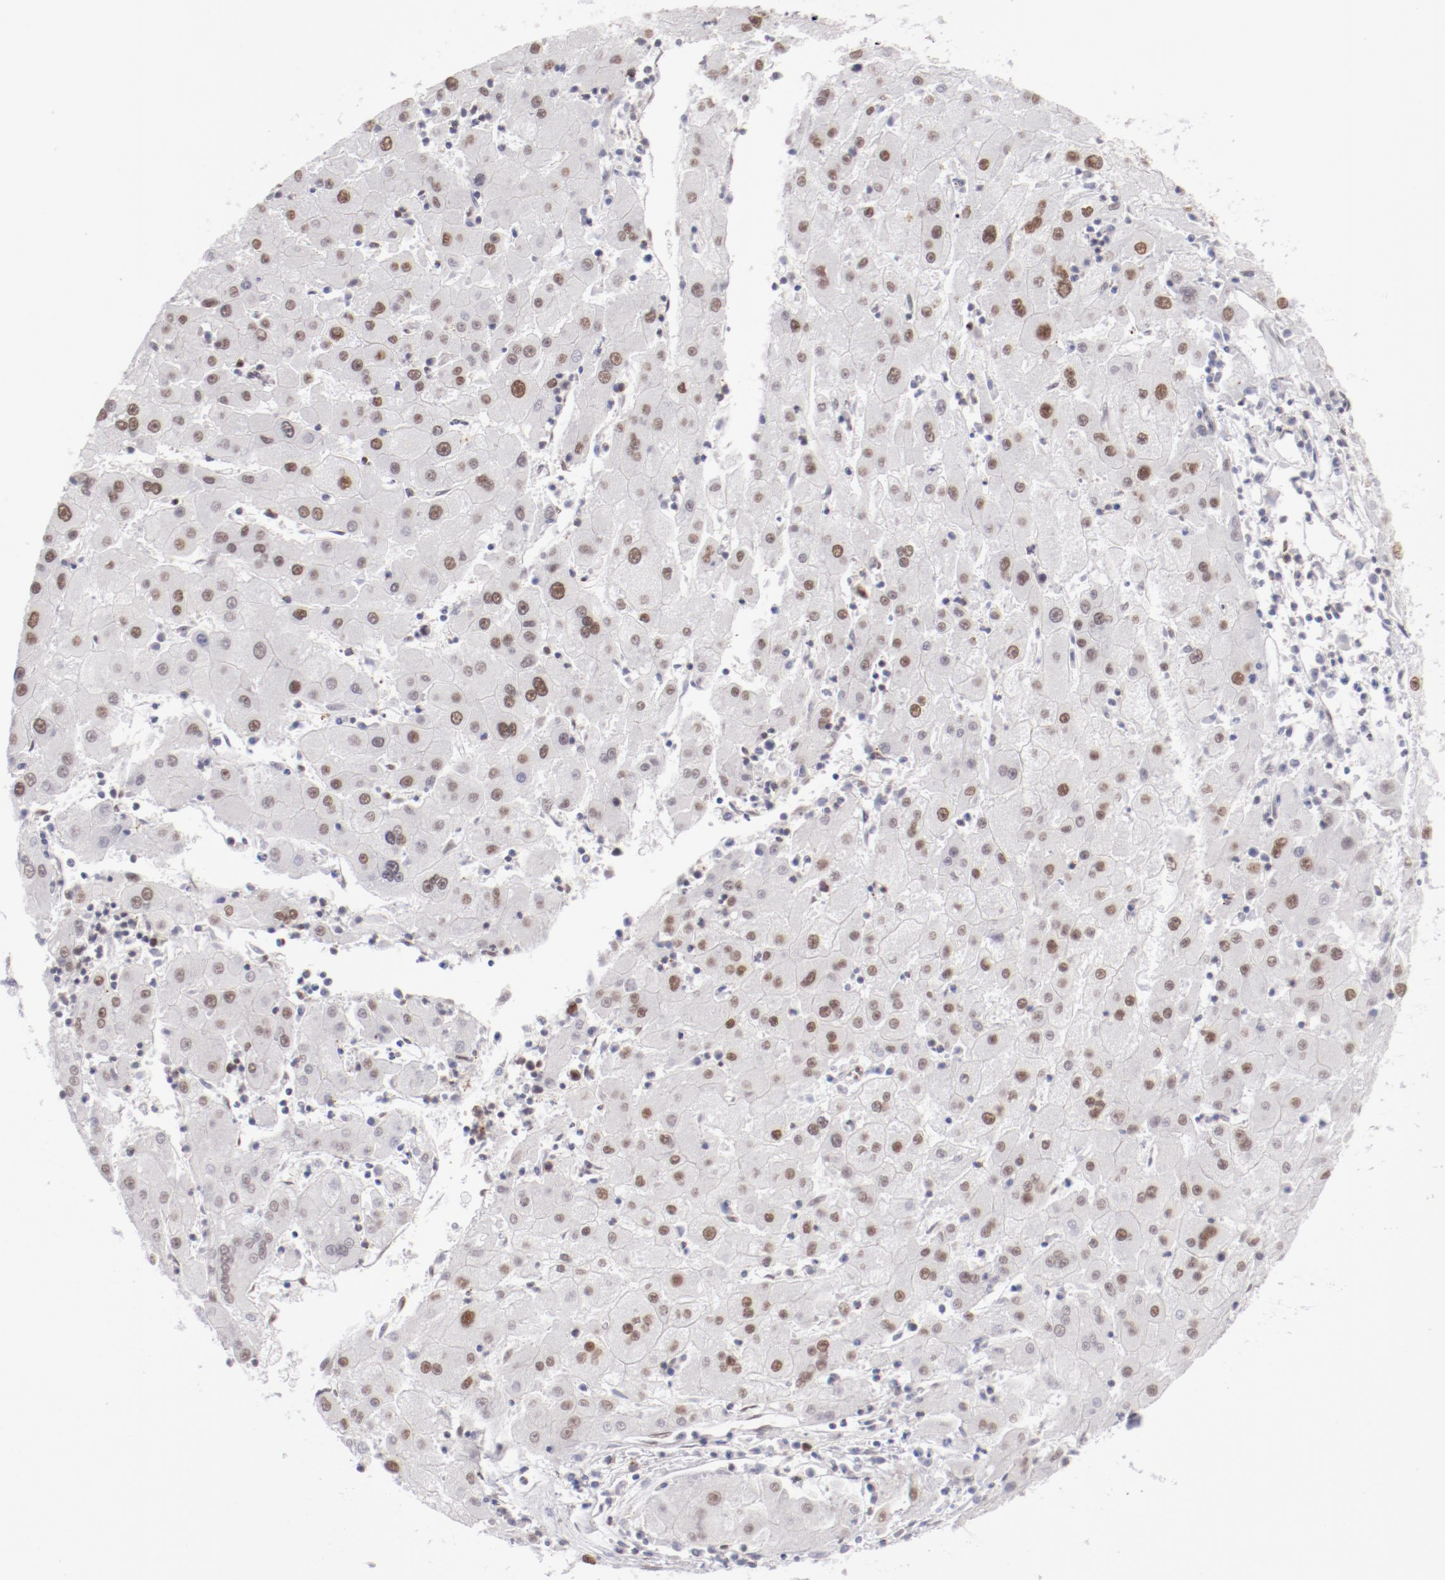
{"staining": {"intensity": "moderate", "quantity": "25%-75%", "location": "nuclear"}, "tissue": "liver cancer", "cell_type": "Tumor cells", "image_type": "cancer", "snomed": [{"axis": "morphology", "description": "Carcinoma, Hepatocellular, NOS"}, {"axis": "topography", "description": "Liver"}], "caption": "Liver hepatocellular carcinoma was stained to show a protein in brown. There is medium levels of moderate nuclear expression in about 25%-75% of tumor cells.", "gene": "TFAP4", "patient": {"sex": "male", "age": 72}}